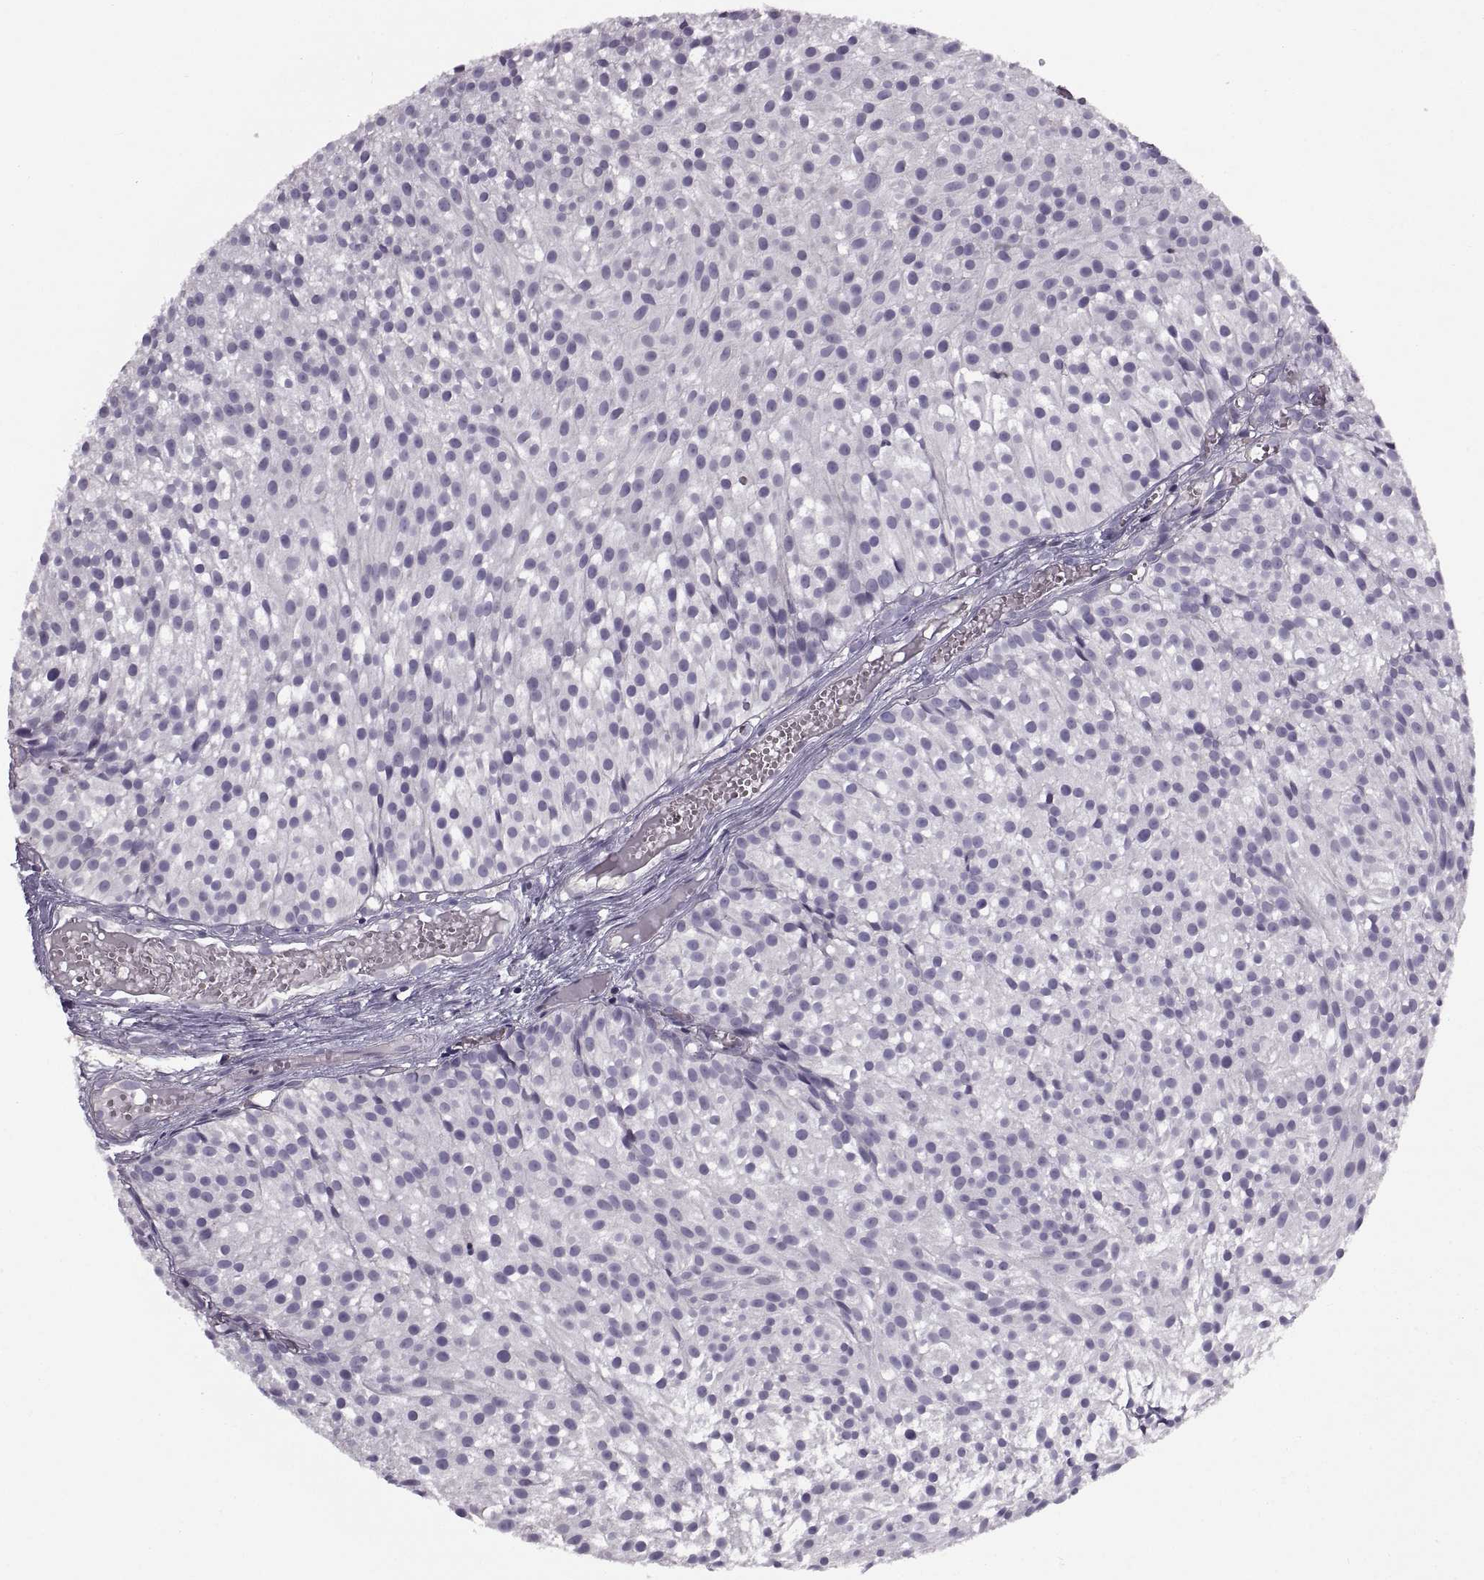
{"staining": {"intensity": "negative", "quantity": "none", "location": "none"}, "tissue": "urothelial cancer", "cell_type": "Tumor cells", "image_type": "cancer", "snomed": [{"axis": "morphology", "description": "Urothelial carcinoma, Low grade"}, {"axis": "topography", "description": "Urinary bladder"}], "caption": "IHC photomicrograph of low-grade urothelial carcinoma stained for a protein (brown), which demonstrates no staining in tumor cells.", "gene": "RALB", "patient": {"sex": "male", "age": 63}}